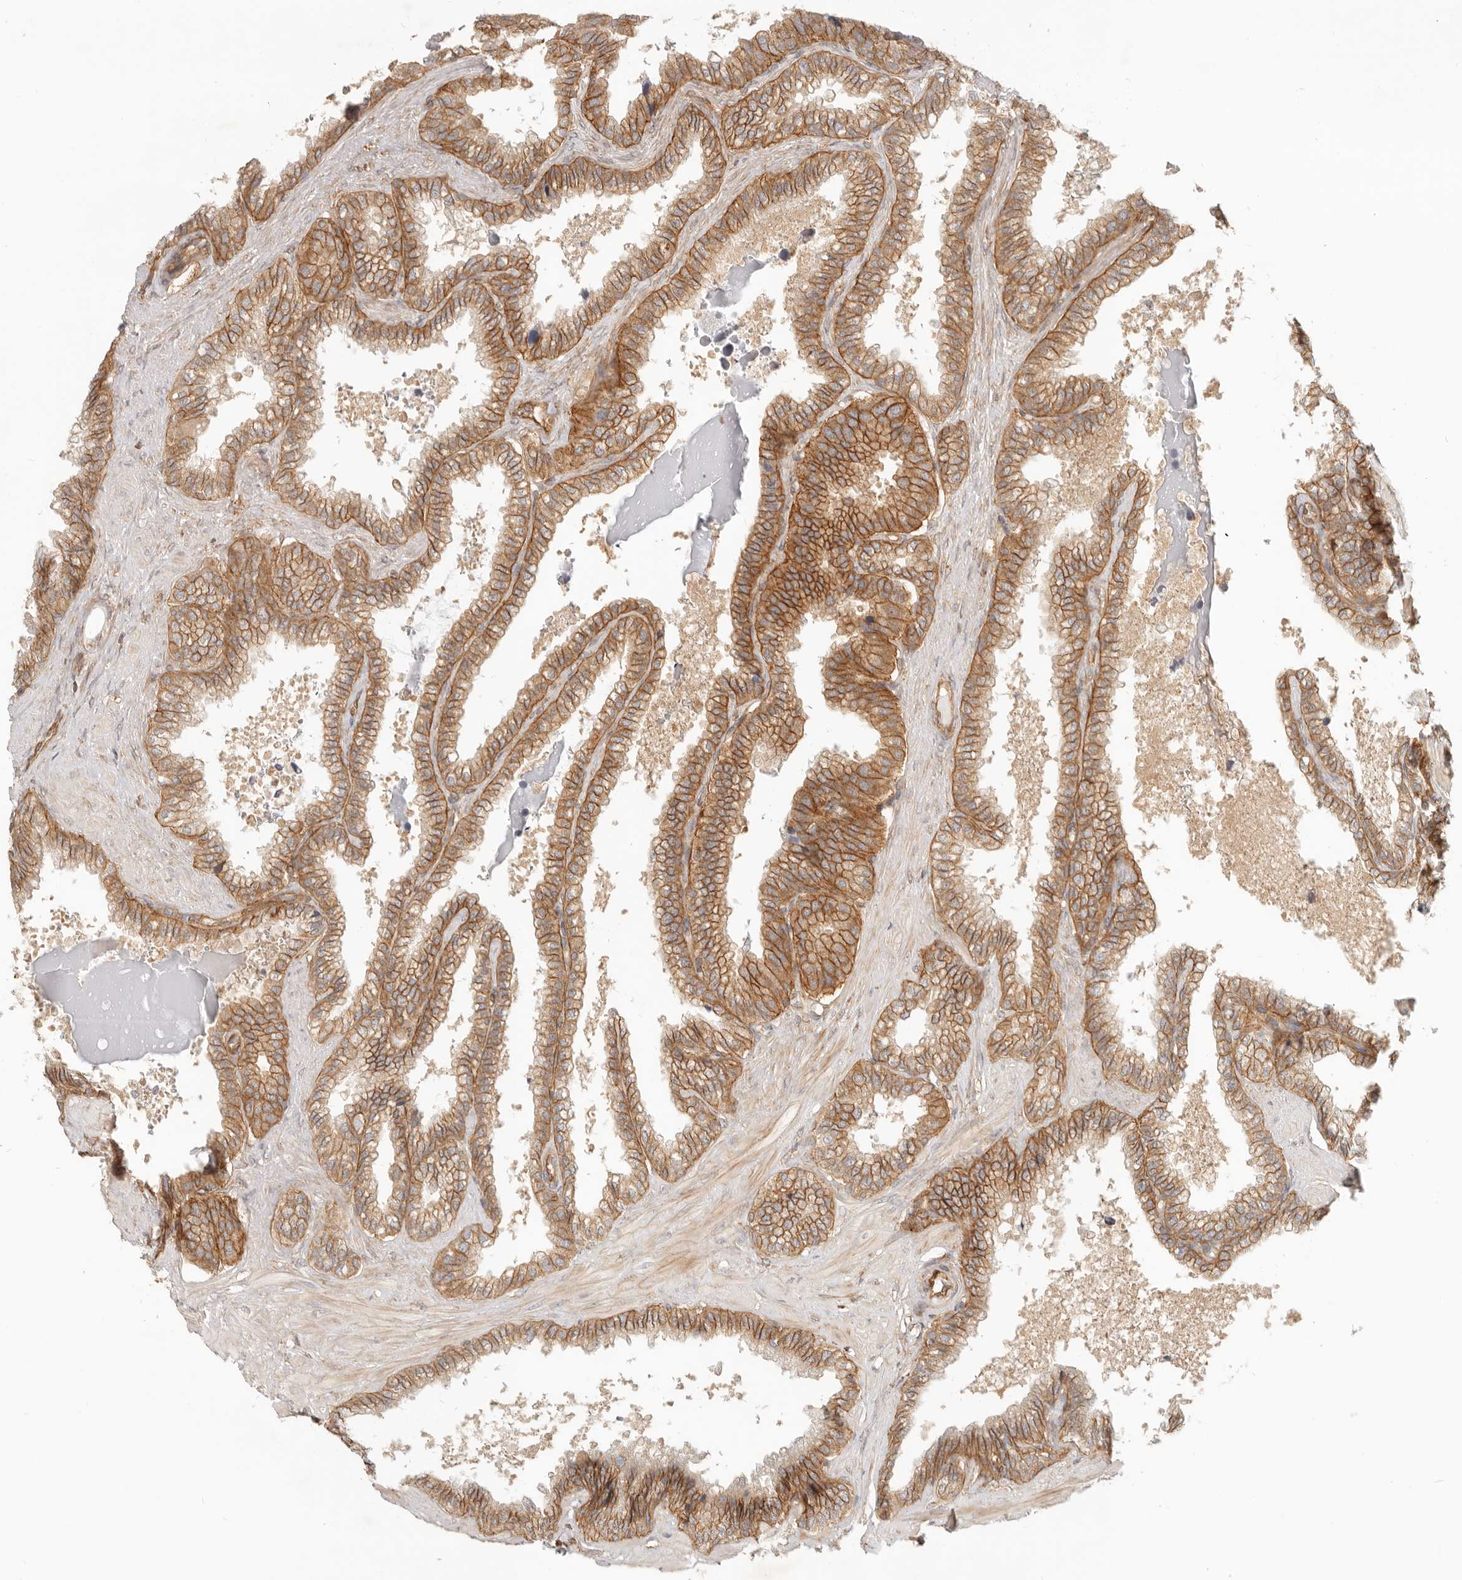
{"staining": {"intensity": "moderate", "quantity": ">75%", "location": "cytoplasmic/membranous"}, "tissue": "seminal vesicle", "cell_type": "Glandular cells", "image_type": "normal", "snomed": [{"axis": "morphology", "description": "Normal tissue, NOS"}, {"axis": "topography", "description": "Seminal veicle"}], "caption": "A micrograph showing moderate cytoplasmic/membranous staining in approximately >75% of glandular cells in unremarkable seminal vesicle, as visualized by brown immunohistochemical staining.", "gene": "UFSP1", "patient": {"sex": "male", "age": 46}}